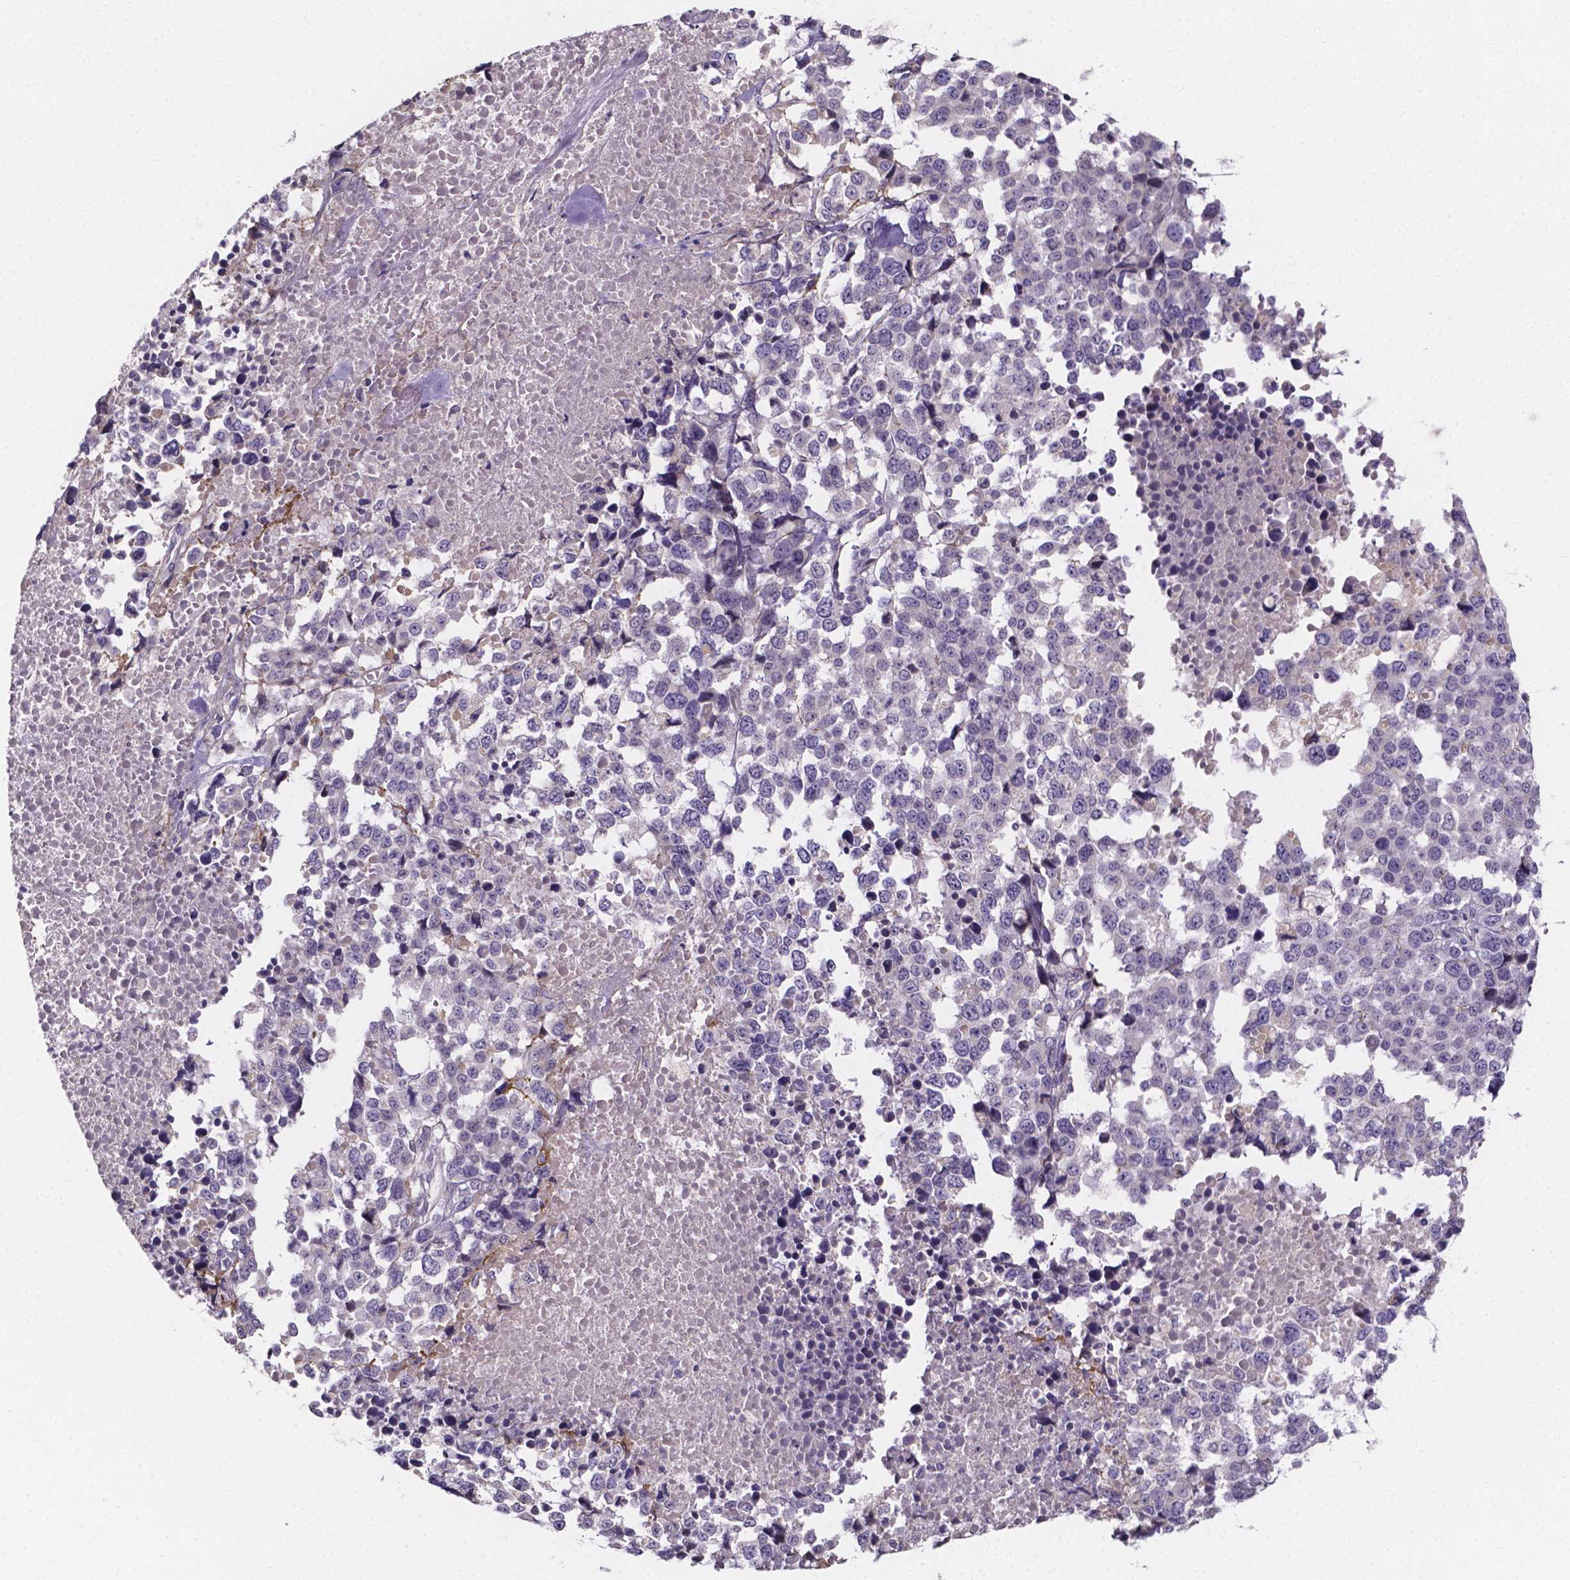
{"staining": {"intensity": "negative", "quantity": "none", "location": "none"}, "tissue": "melanoma", "cell_type": "Tumor cells", "image_type": "cancer", "snomed": [{"axis": "morphology", "description": "Malignant melanoma, Metastatic site"}, {"axis": "topography", "description": "Skin"}], "caption": "Histopathology image shows no significant protein staining in tumor cells of melanoma. (Stains: DAB immunohistochemistry with hematoxylin counter stain, Microscopy: brightfield microscopy at high magnification).", "gene": "SPOCD1", "patient": {"sex": "male", "age": 84}}